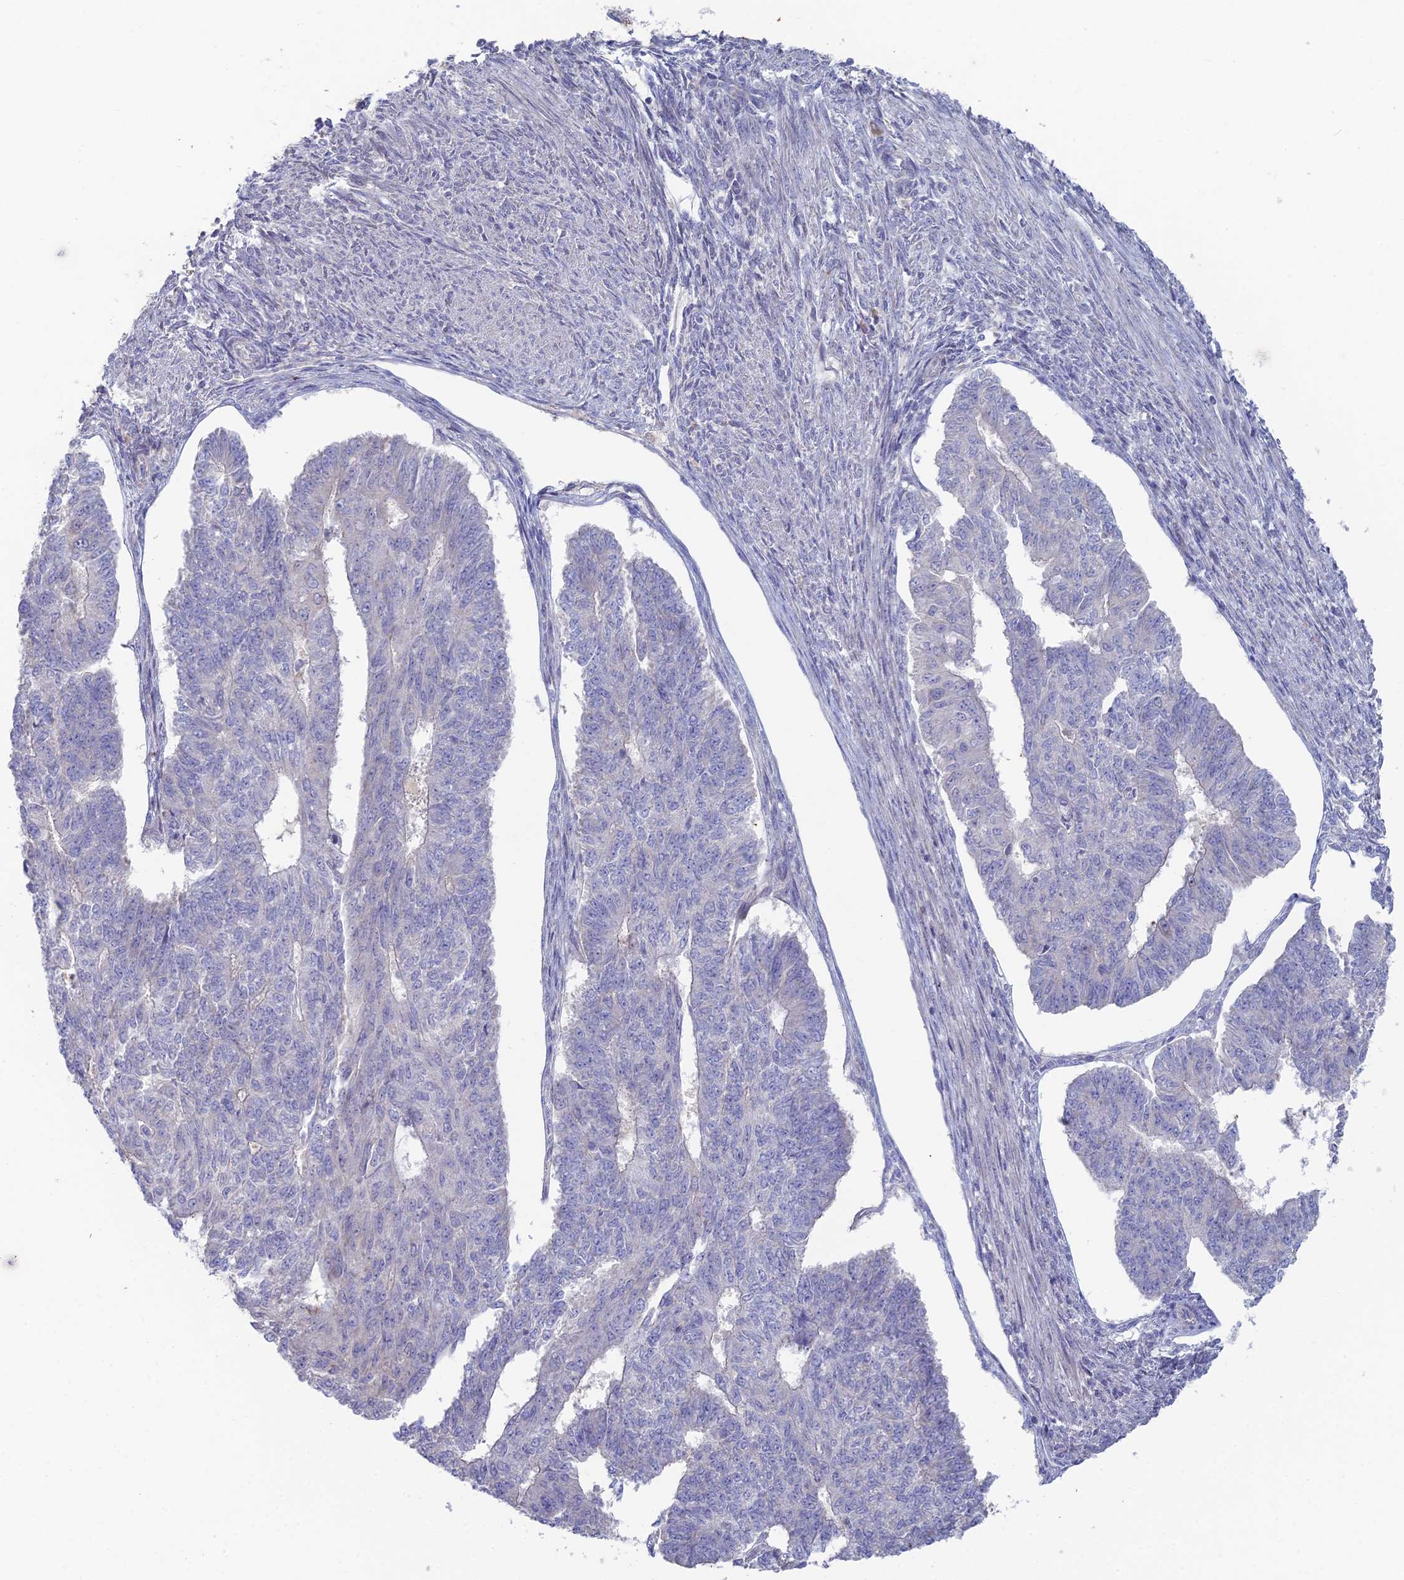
{"staining": {"intensity": "negative", "quantity": "none", "location": "none"}, "tissue": "endometrial cancer", "cell_type": "Tumor cells", "image_type": "cancer", "snomed": [{"axis": "morphology", "description": "Adenocarcinoma, NOS"}, {"axis": "topography", "description": "Endometrium"}], "caption": "DAB (3,3'-diaminobenzidine) immunohistochemical staining of human endometrial adenocarcinoma reveals no significant staining in tumor cells.", "gene": "ARL16", "patient": {"sex": "female", "age": 32}}